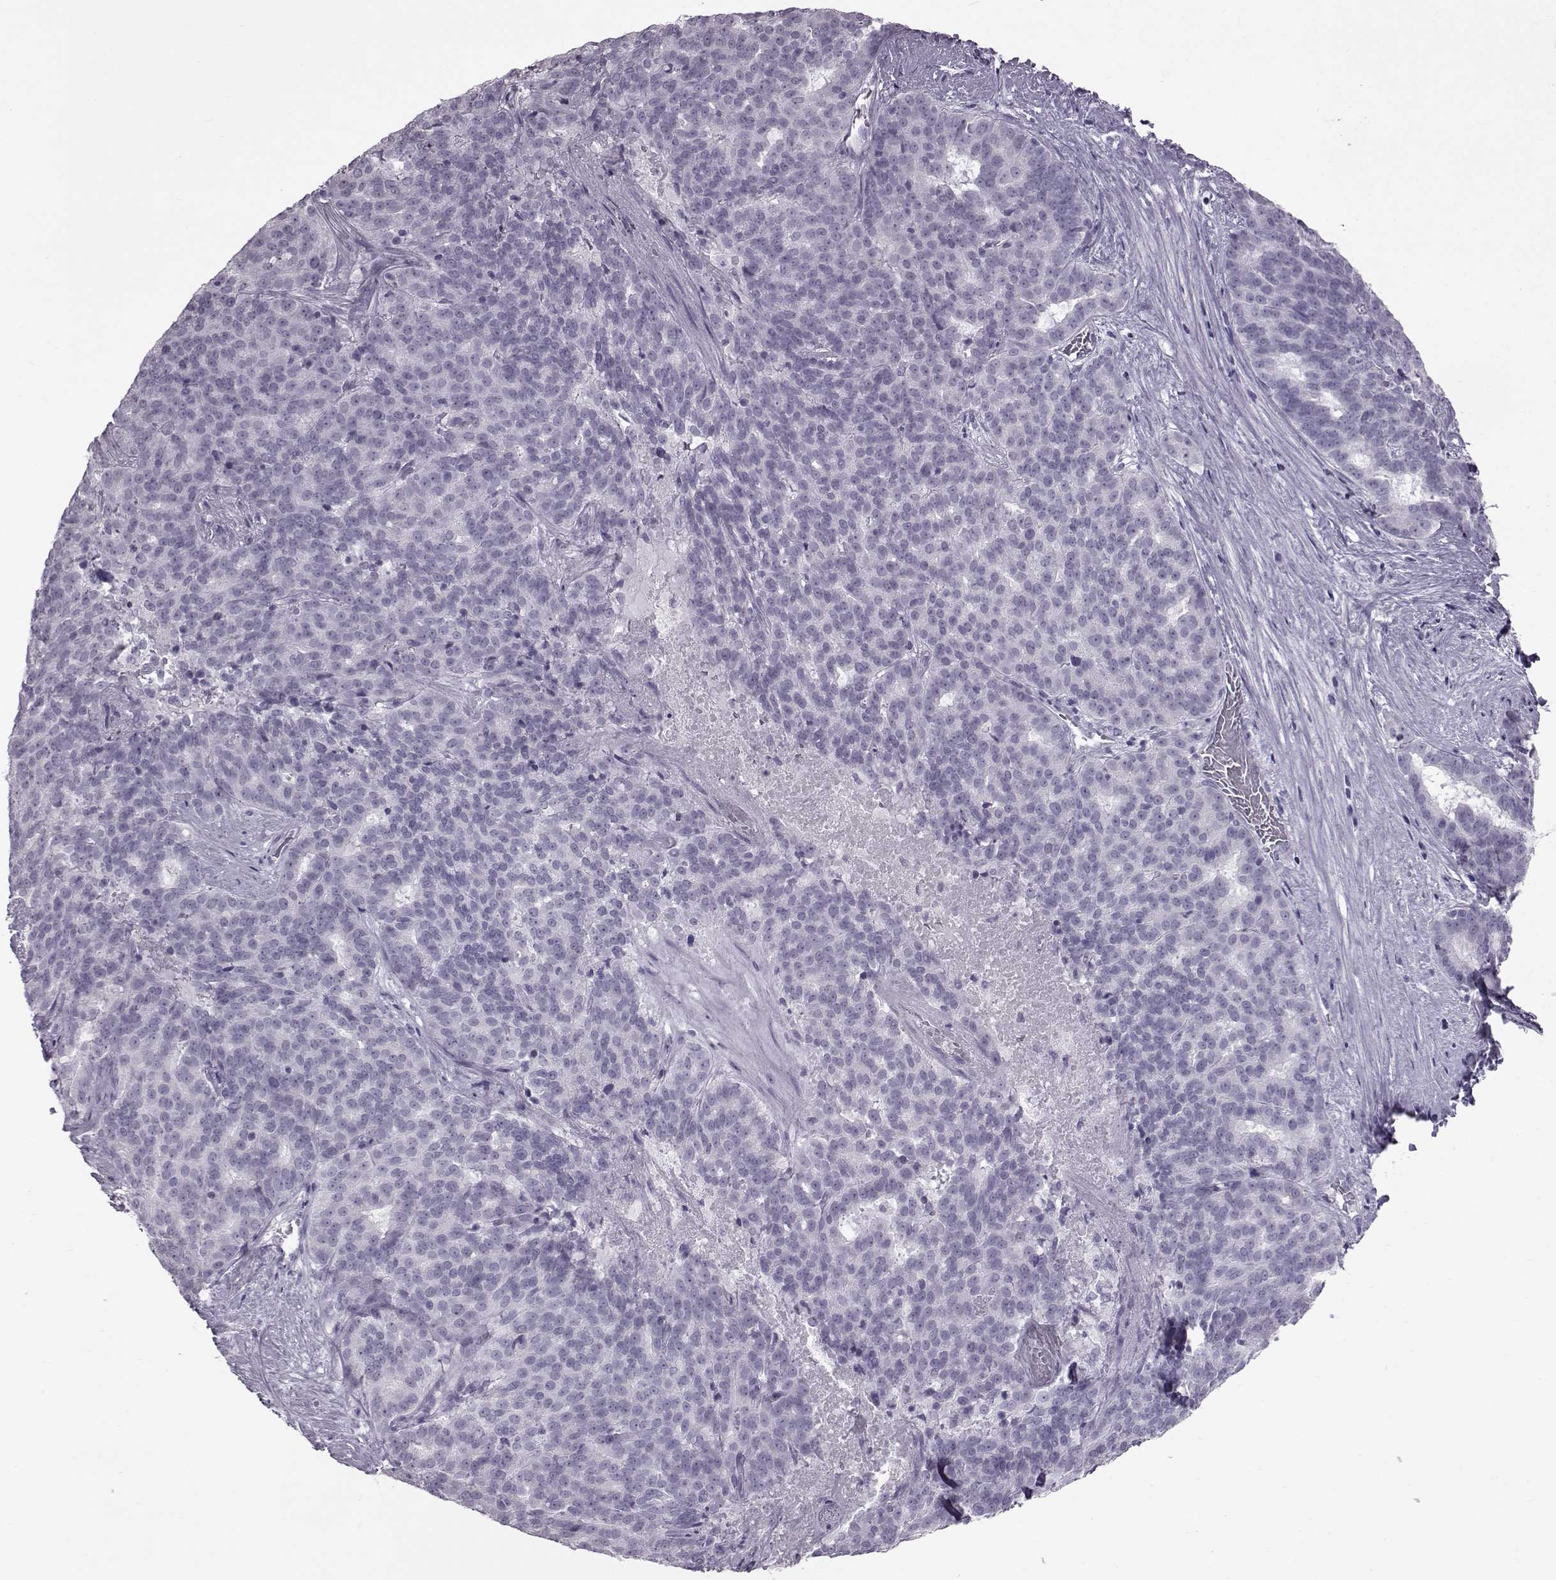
{"staining": {"intensity": "negative", "quantity": "none", "location": "none"}, "tissue": "liver cancer", "cell_type": "Tumor cells", "image_type": "cancer", "snomed": [{"axis": "morphology", "description": "Cholangiocarcinoma"}, {"axis": "topography", "description": "Liver"}], "caption": "The immunohistochemistry (IHC) image has no significant staining in tumor cells of liver cancer tissue. (Brightfield microscopy of DAB (3,3'-diaminobenzidine) immunohistochemistry at high magnification).", "gene": "SLC28A2", "patient": {"sex": "female", "age": 47}}